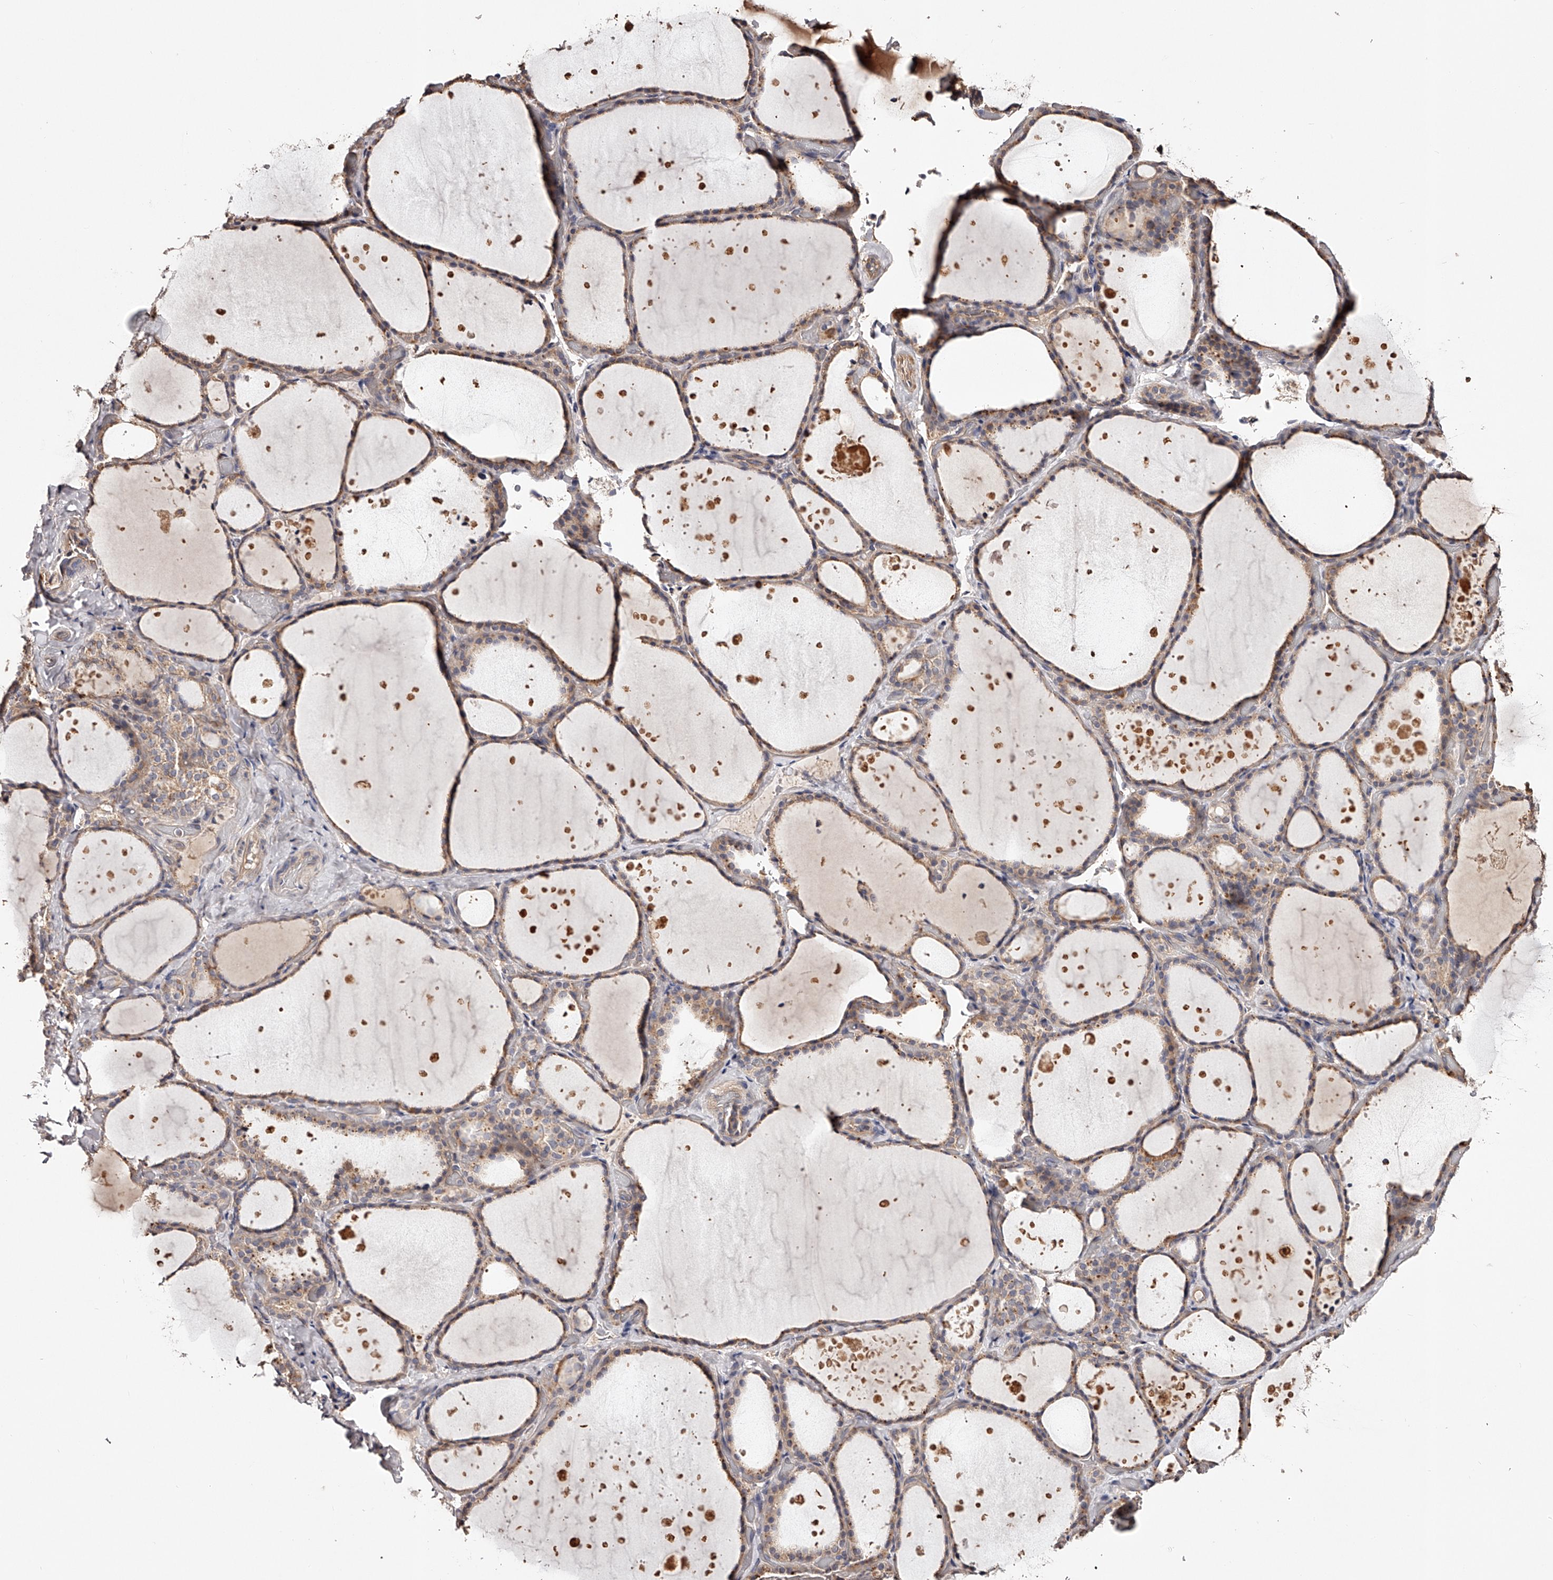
{"staining": {"intensity": "weak", "quantity": ">75%", "location": "cytoplasmic/membranous"}, "tissue": "thyroid gland", "cell_type": "Glandular cells", "image_type": "normal", "snomed": [{"axis": "morphology", "description": "Normal tissue, NOS"}, {"axis": "topography", "description": "Thyroid gland"}], "caption": "This image exhibits unremarkable thyroid gland stained with immunohistochemistry (IHC) to label a protein in brown. The cytoplasmic/membranous of glandular cells show weak positivity for the protein. Nuclei are counter-stained blue.", "gene": "USP21", "patient": {"sex": "female", "age": 44}}